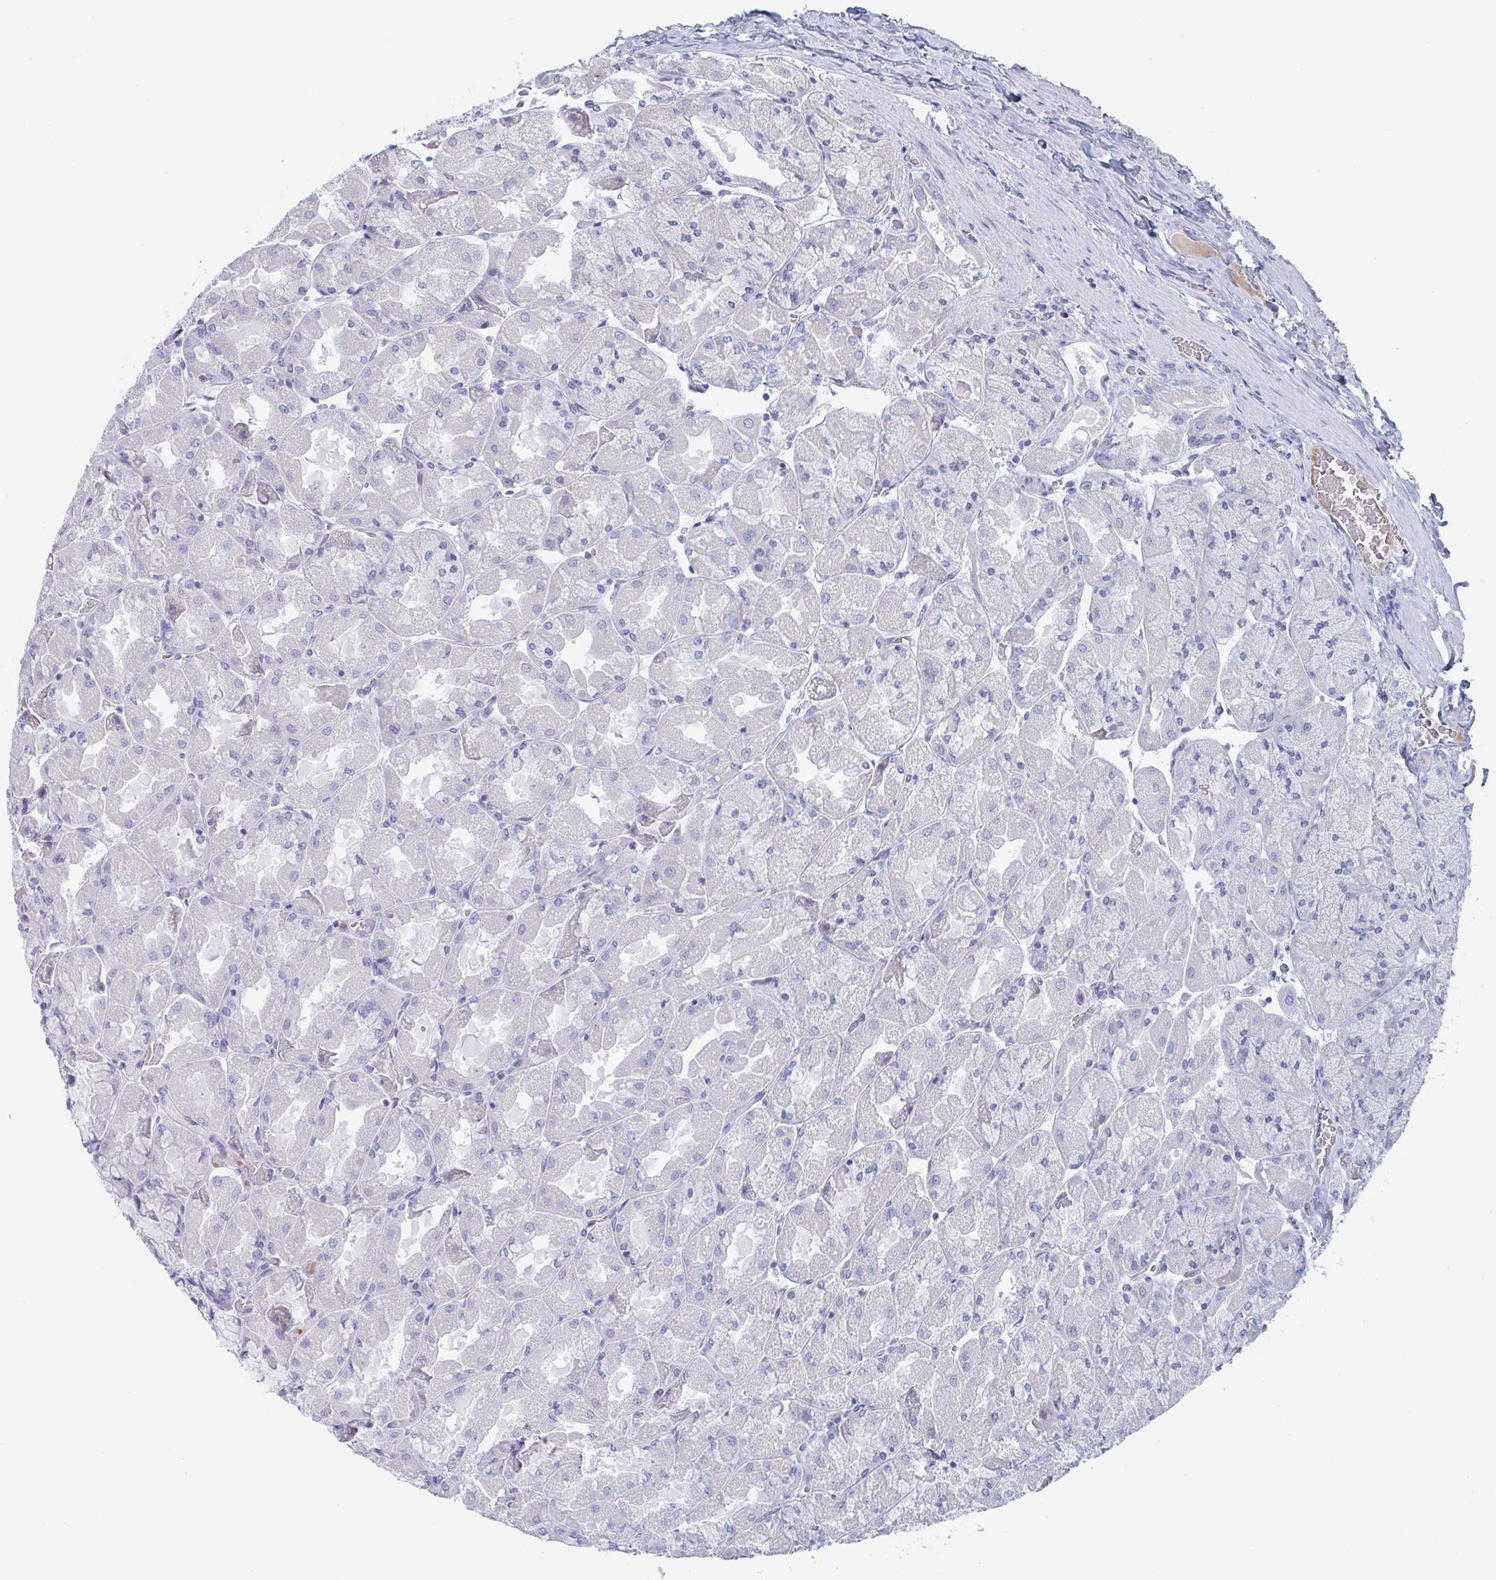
{"staining": {"intensity": "negative", "quantity": "none", "location": "none"}, "tissue": "stomach", "cell_type": "Glandular cells", "image_type": "normal", "snomed": [{"axis": "morphology", "description": "Normal tissue, NOS"}, {"axis": "topography", "description": "Stomach"}], "caption": "Immunohistochemistry image of benign stomach: human stomach stained with DAB demonstrates no significant protein staining in glandular cells.", "gene": "NT5C3B", "patient": {"sex": "female", "age": 61}}